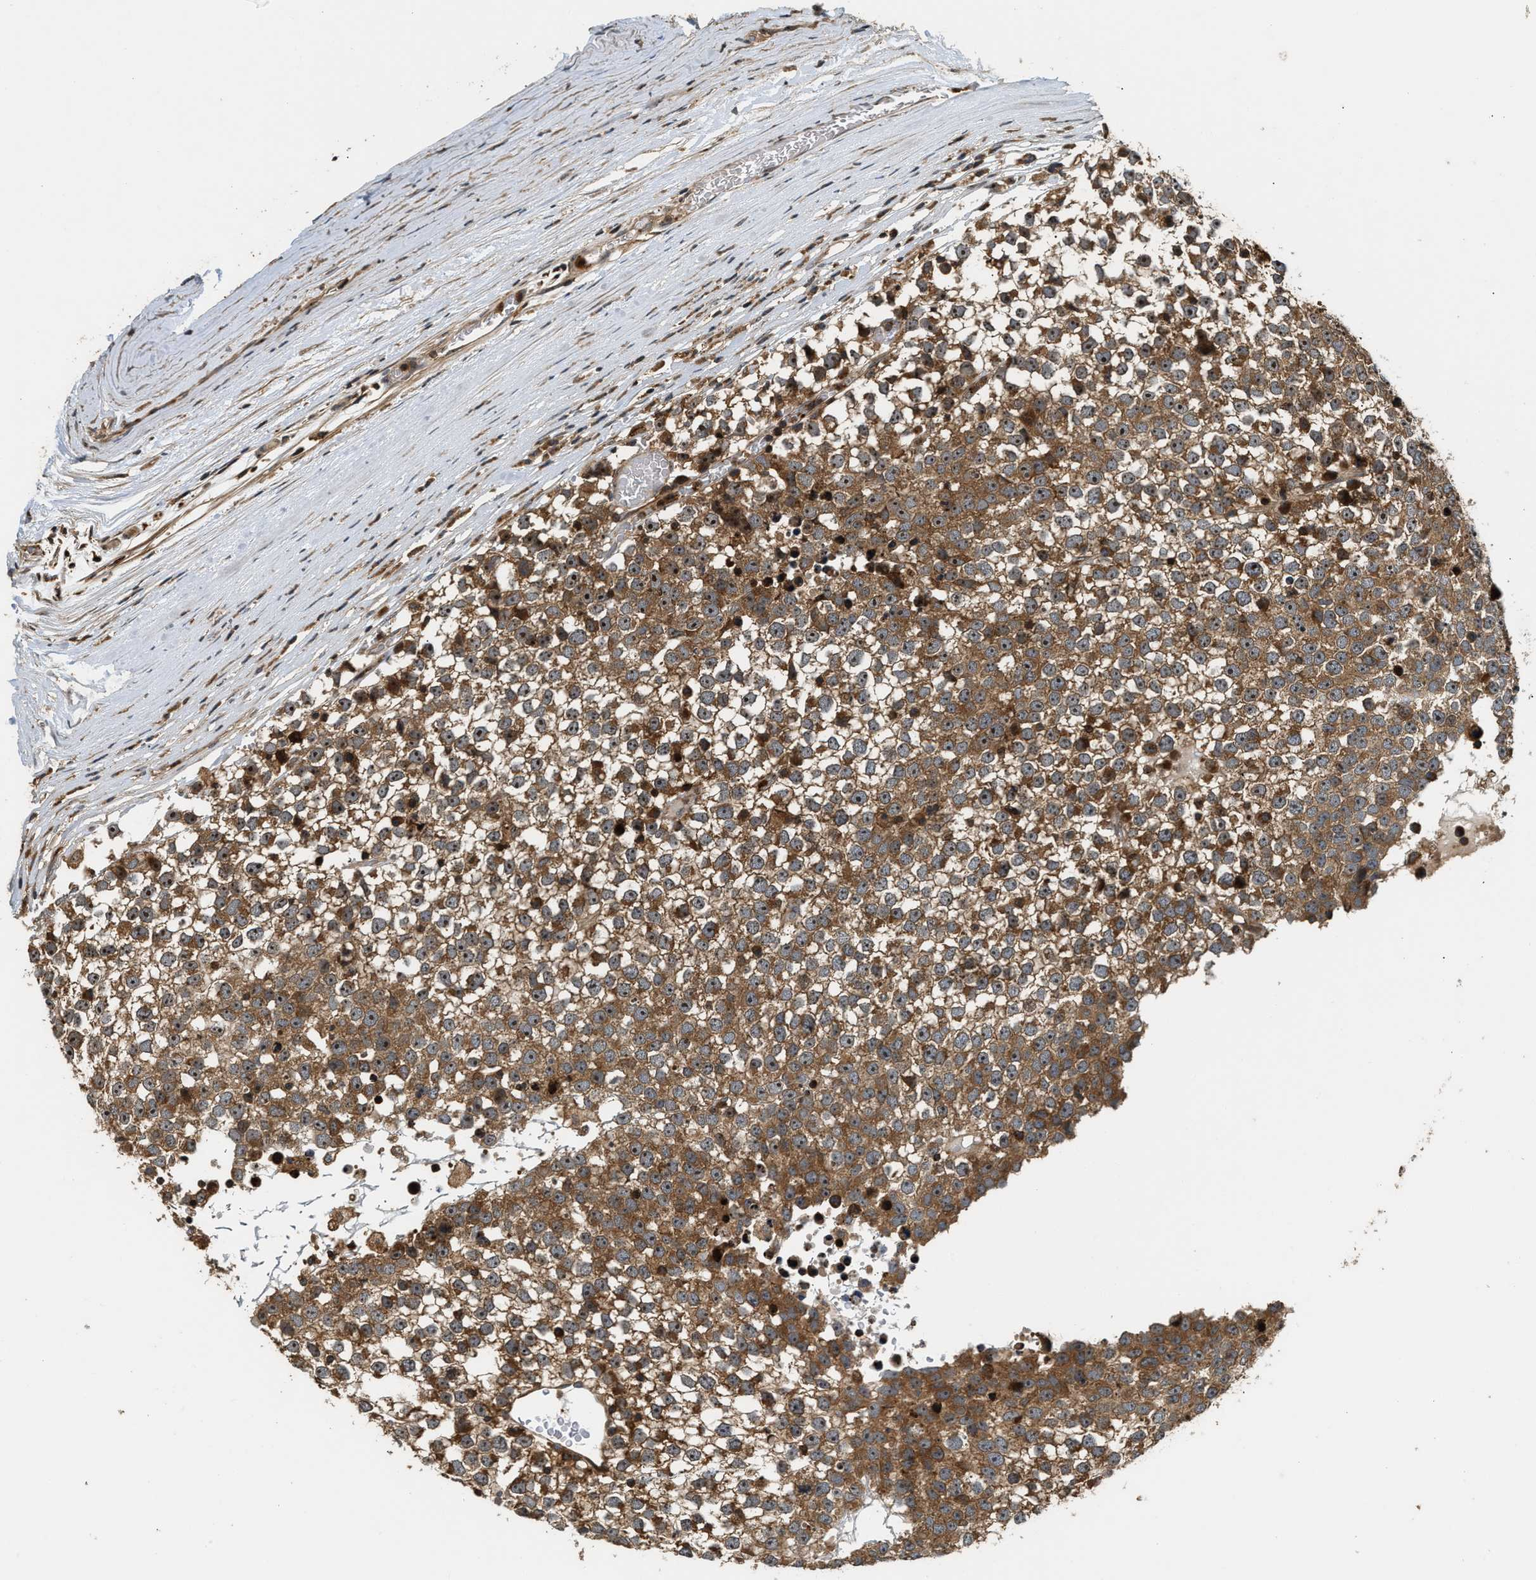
{"staining": {"intensity": "moderate", "quantity": ">75%", "location": "cytoplasmic/membranous,nuclear"}, "tissue": "testis cancer", "cell_type": "Tumor cells", "image_type": "cancer", "snomed": [{"axis": "morphology", "description": "Seminoma, NOS"}, {"axis": "topography", "description": "Testis"}], "caption": "High-power microscopy captured an immunohistochemistry histopathology image of testis cancer (seminoma), revealing moderate cytoplasmic/membranous and nuclear positivity in approximately >75% of tumor cells. The protein of interest is shown in brown color, while the nuclei are stained blue.", "gene": "SNX5", "patient": {"sex": "male", "age": 65}}